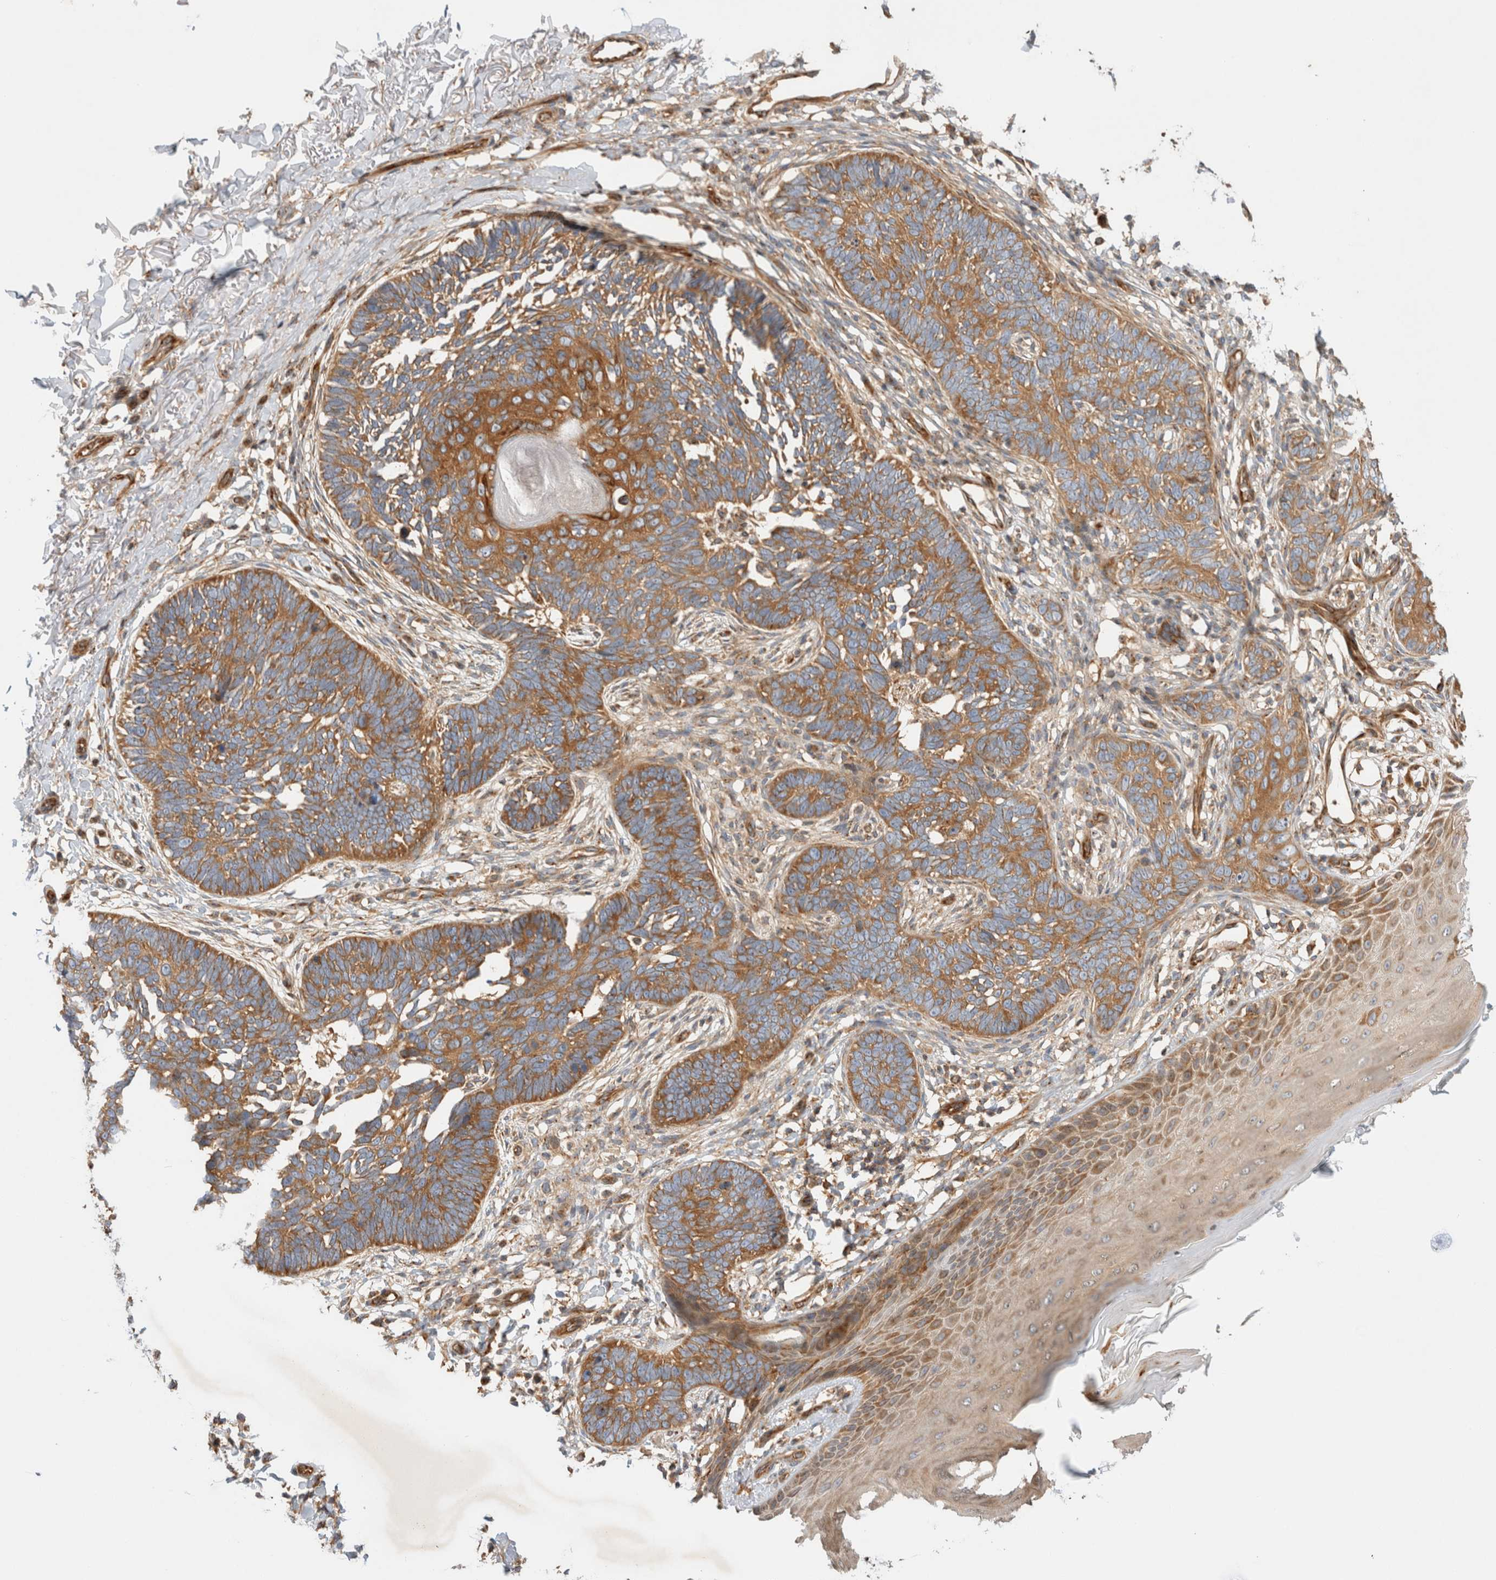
{"staining": {"intensity": "moderate", "quantity": ">75%", "location": "cytoplasmic/membranous"}, "tissue": "skin cancer", "cell_type": "Tumor cells", "image_type": "cancer", "snomed": [{"axis": "morphology", "description": "Normal tissue, NOS"}, {"axis": "morphology", "description": "Basal cell carcinoma"}, {"axis": "topography", "description": "Skin"}], "caption": "Protein expression analysis of human skin cancer (basal cell carcinoma) reveals moderate cytoplasmic/membranous positivity in about >75% of tumor cells.", "gene": "GPR150", "patient": {"sex": "male", "age": 77}}